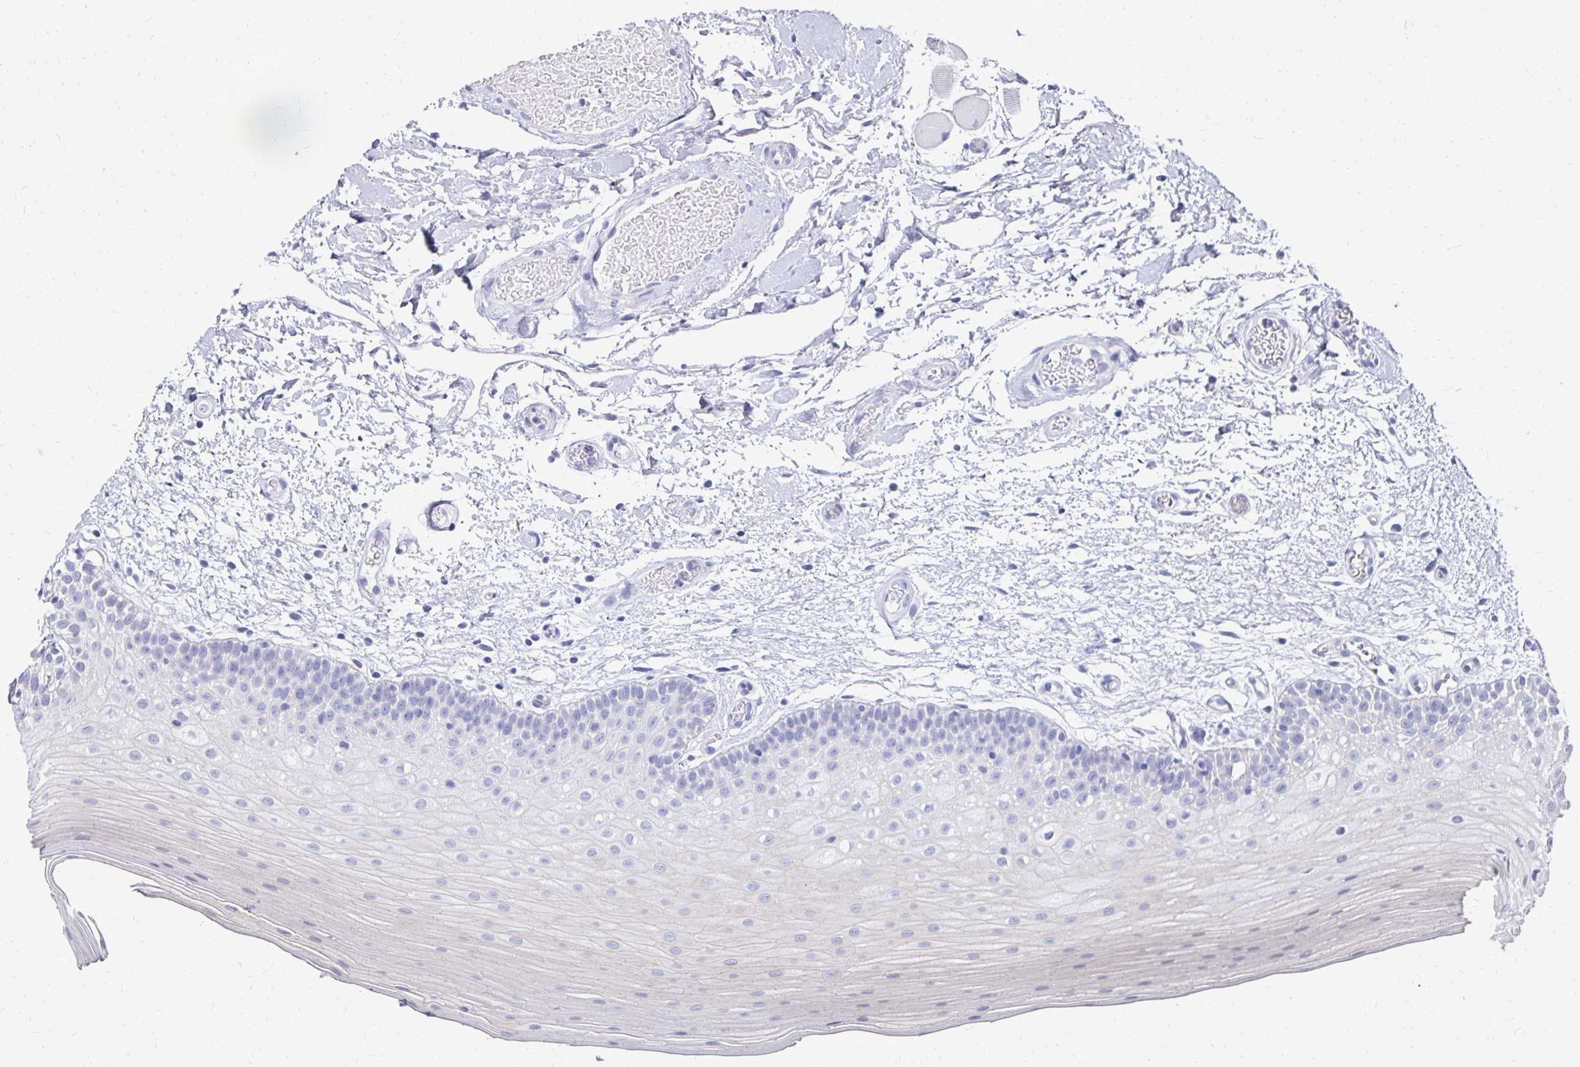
{"staining": {"intensity": "negative", "quantity": "none", "location": "none"}, "tissue": "oral mucosa", "cell_type": "Squamous epithelial cells", "image_type": "normal", "snomed": [{"axis": "morphology", "description": "Normal tissue, NOS"}, {"axis": "morphology", "description": "Squamous cell carcinoma, NOS"}, {"axis": "topography", "description": "Oral tissue"}, {"axis": "topography", "description": "Tounge, NOS"}, {"axis": "topography", "description": "Head-Neck"}], "caption": "Immunohistochemistry (IHC) histopathology image of normal human oral mucosa stained for a protein (brown), which shows no staining in squamous epithelial cells.", "gene": "SYCP3", "patient": {"sex": "male", "age": 62}}